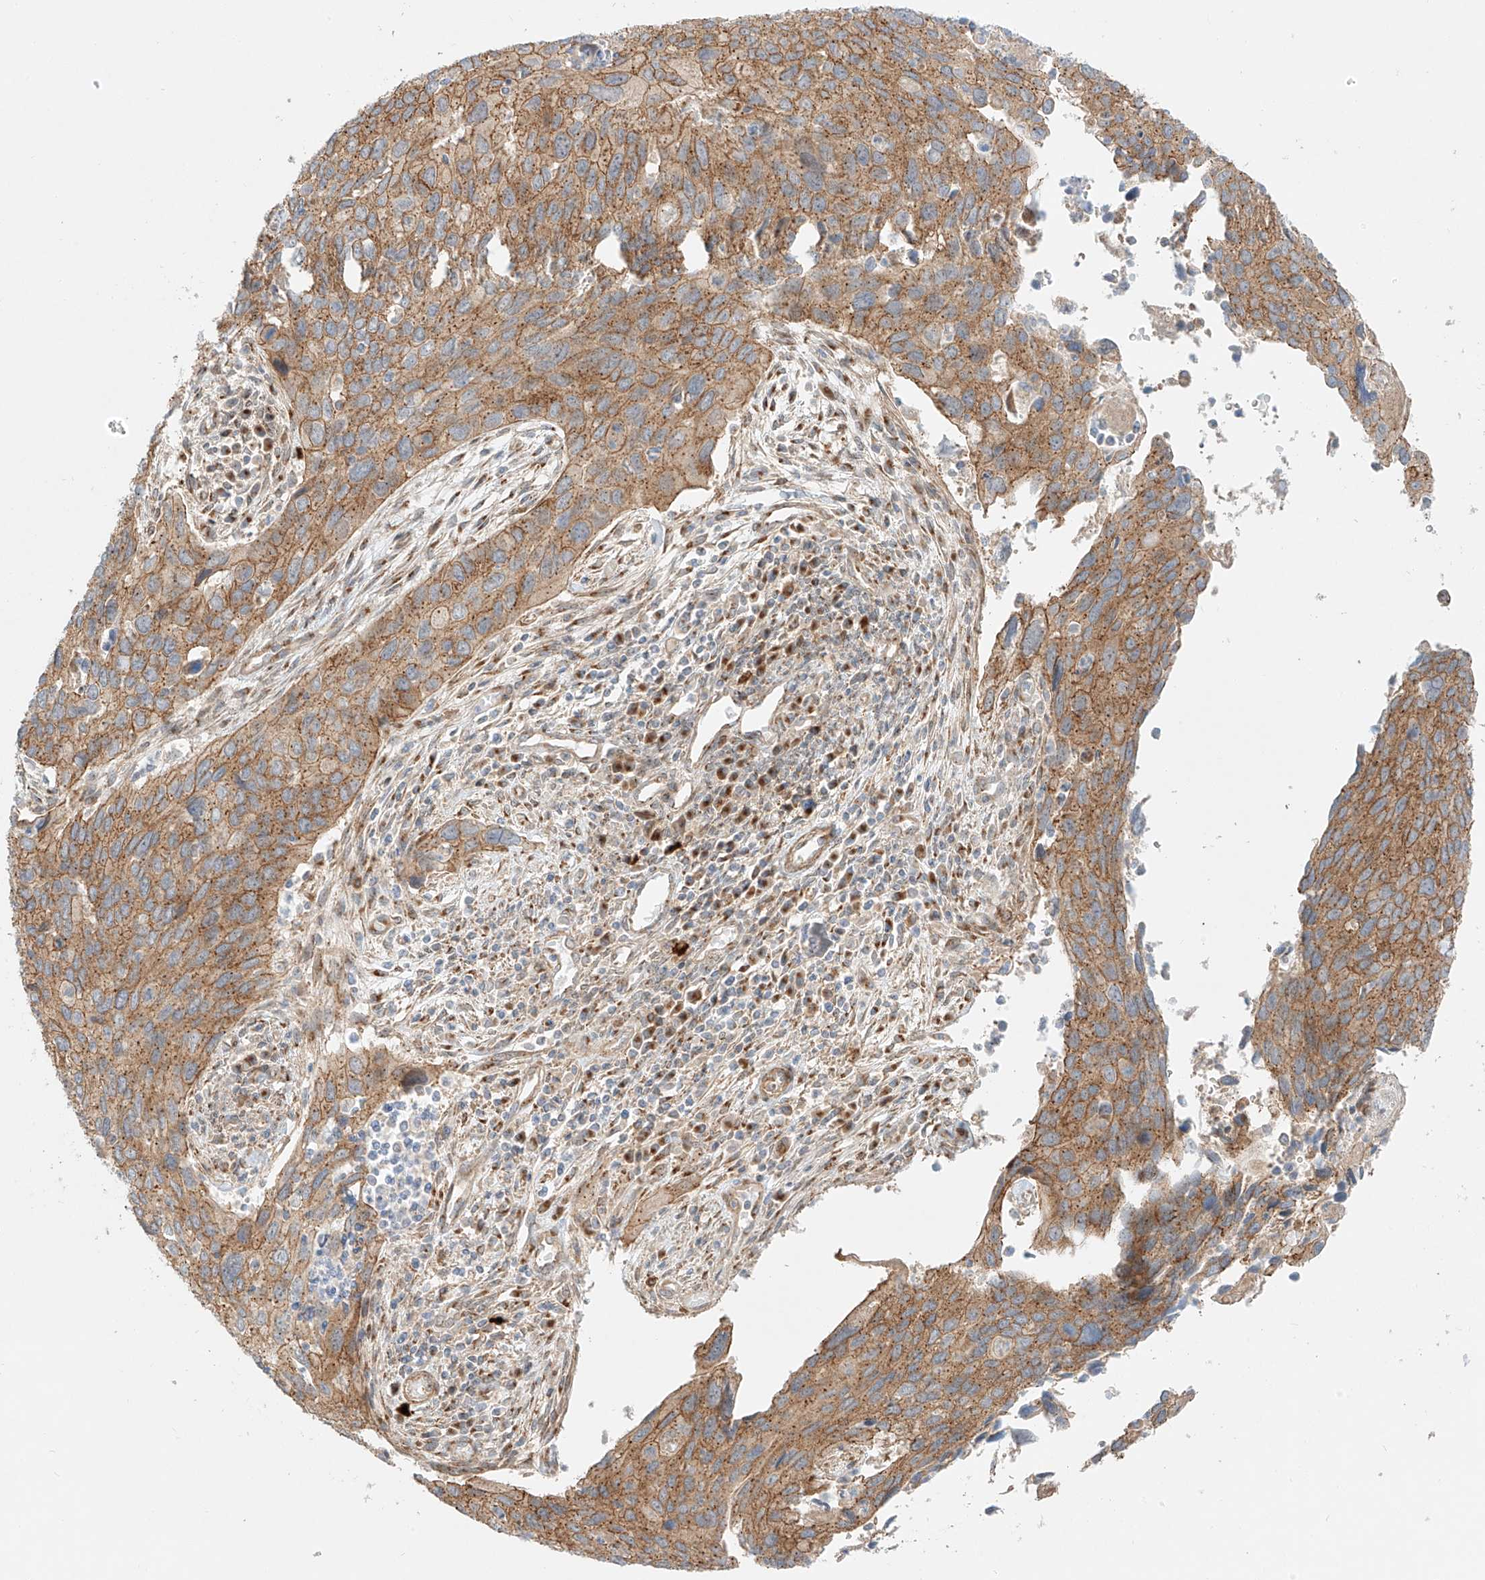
{"staining": {"intensity": "moderate", "quantity": ">75%", "location": "cytoplasmic/membranous"}, "tissue": "cervical cancer", "cell_type": "Tumor cells", "image_type": "cancer", "snomed": [{"axis": "morphology", "description": "Squamous cell carcinoma, NOS"}, {"axis": "topography", "description": "Cervix"}], "caption": "Cervical squamous cell carcinoma stained for a protein (brown) demonstrates moderate cytoplasmic/membranous positive staining in approximately >75% of tumor cells.", "gene": "ZNF287", "patient": {"sex": "female", "age": 55}}